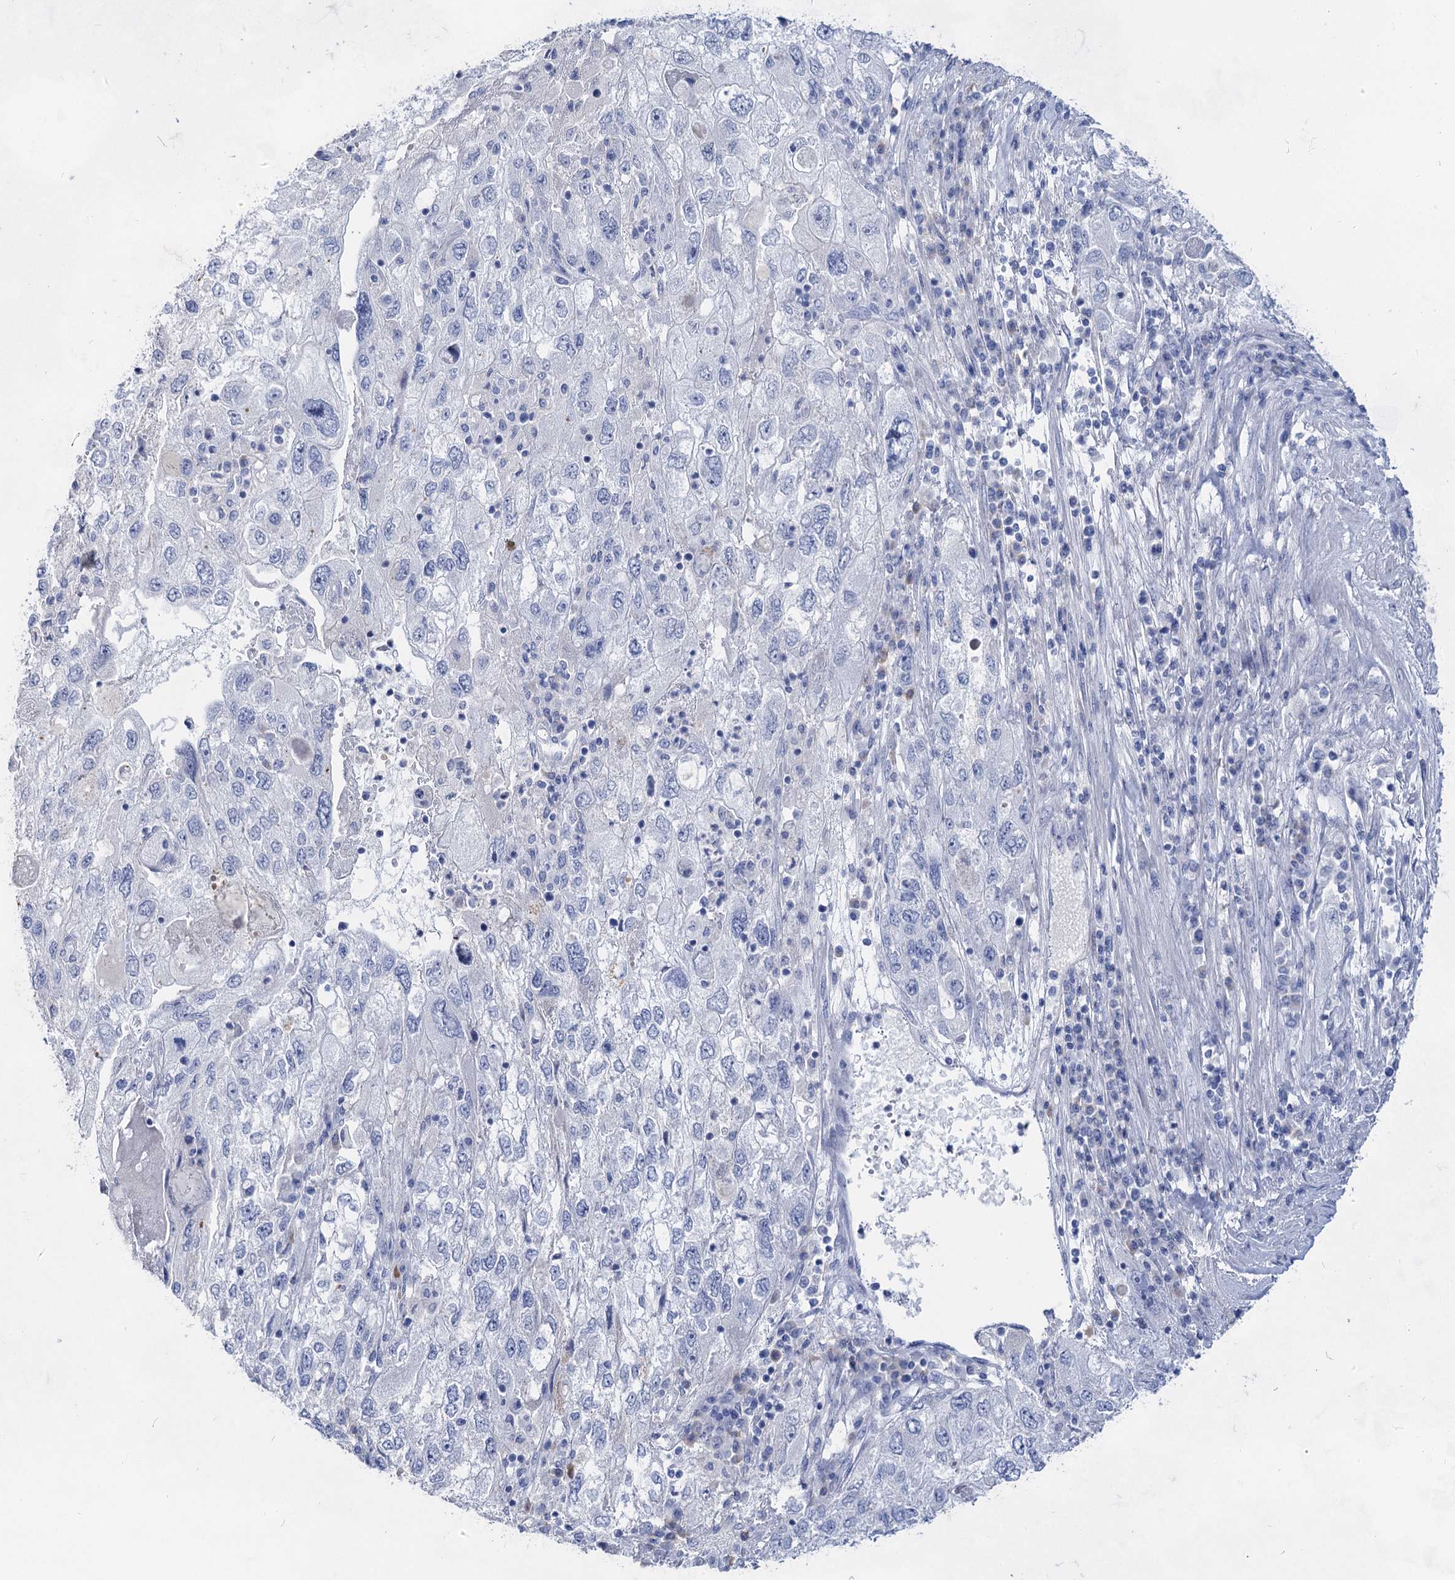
{"staining": {"intensity": "negative", "quantity": "none", "location": "none"}, "tissue": "endometrial cancer", "cell_type": "Tumor cells", "image_type": "cancer", "snomed": [{"axis": "morphology", "description": "Adenocarcinoma, NOS"}, {"axis": "topography", "description": "Endometrium"}], "caption": "This is an immunohistochemistry histopathology image of human endometrial cancer (adenocarcinoma). There is no positivity in tumor cells.", "gene": "ACRV1", "patient": {"sex": "female", "age": 49}}